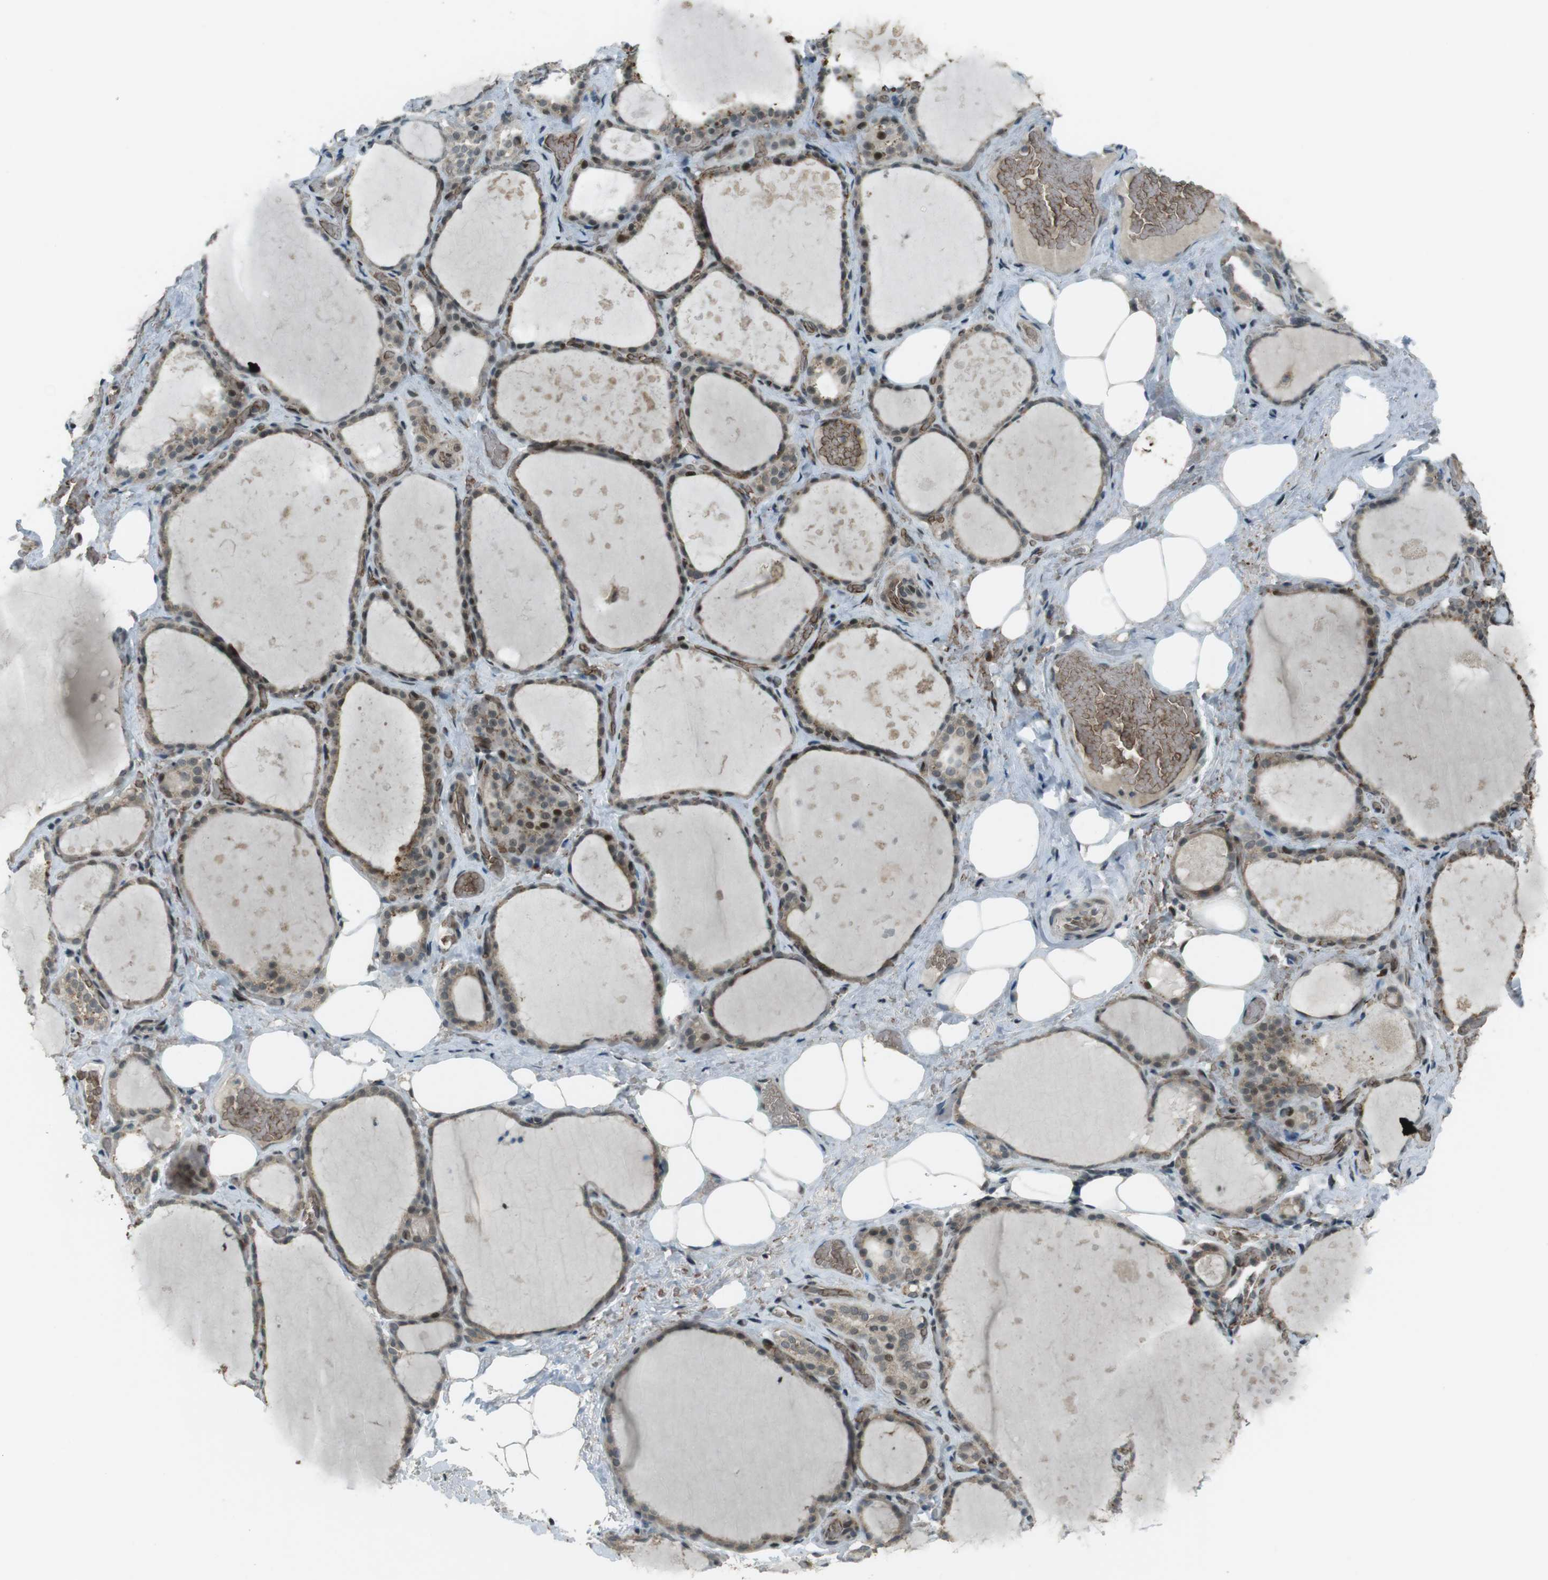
{"staining": {"intensity": "moderate", "quantity": ">75%", "location": "cytoplasmic/membranous,nuclear"}, "tissue": "thyroid gland", "cell_type": "Glandular cells", "image_type": "normal", "snomed": [{"axis": "morphology", "description": "Normal tissue, NOS"}, {"axis": "topography", "description": "Thyroid gland"}], "caption": "Protein staining of benign thyroid gland demonstrates moderate cytoplasmic/membranous,nuclear positivity in about >75% of glandular cells. Immunohistochemistry stains the protein in brown and the nuclei are stained blue.", "gene": "SLITRK5", "patient": {"sex": "male", "age": 61}}